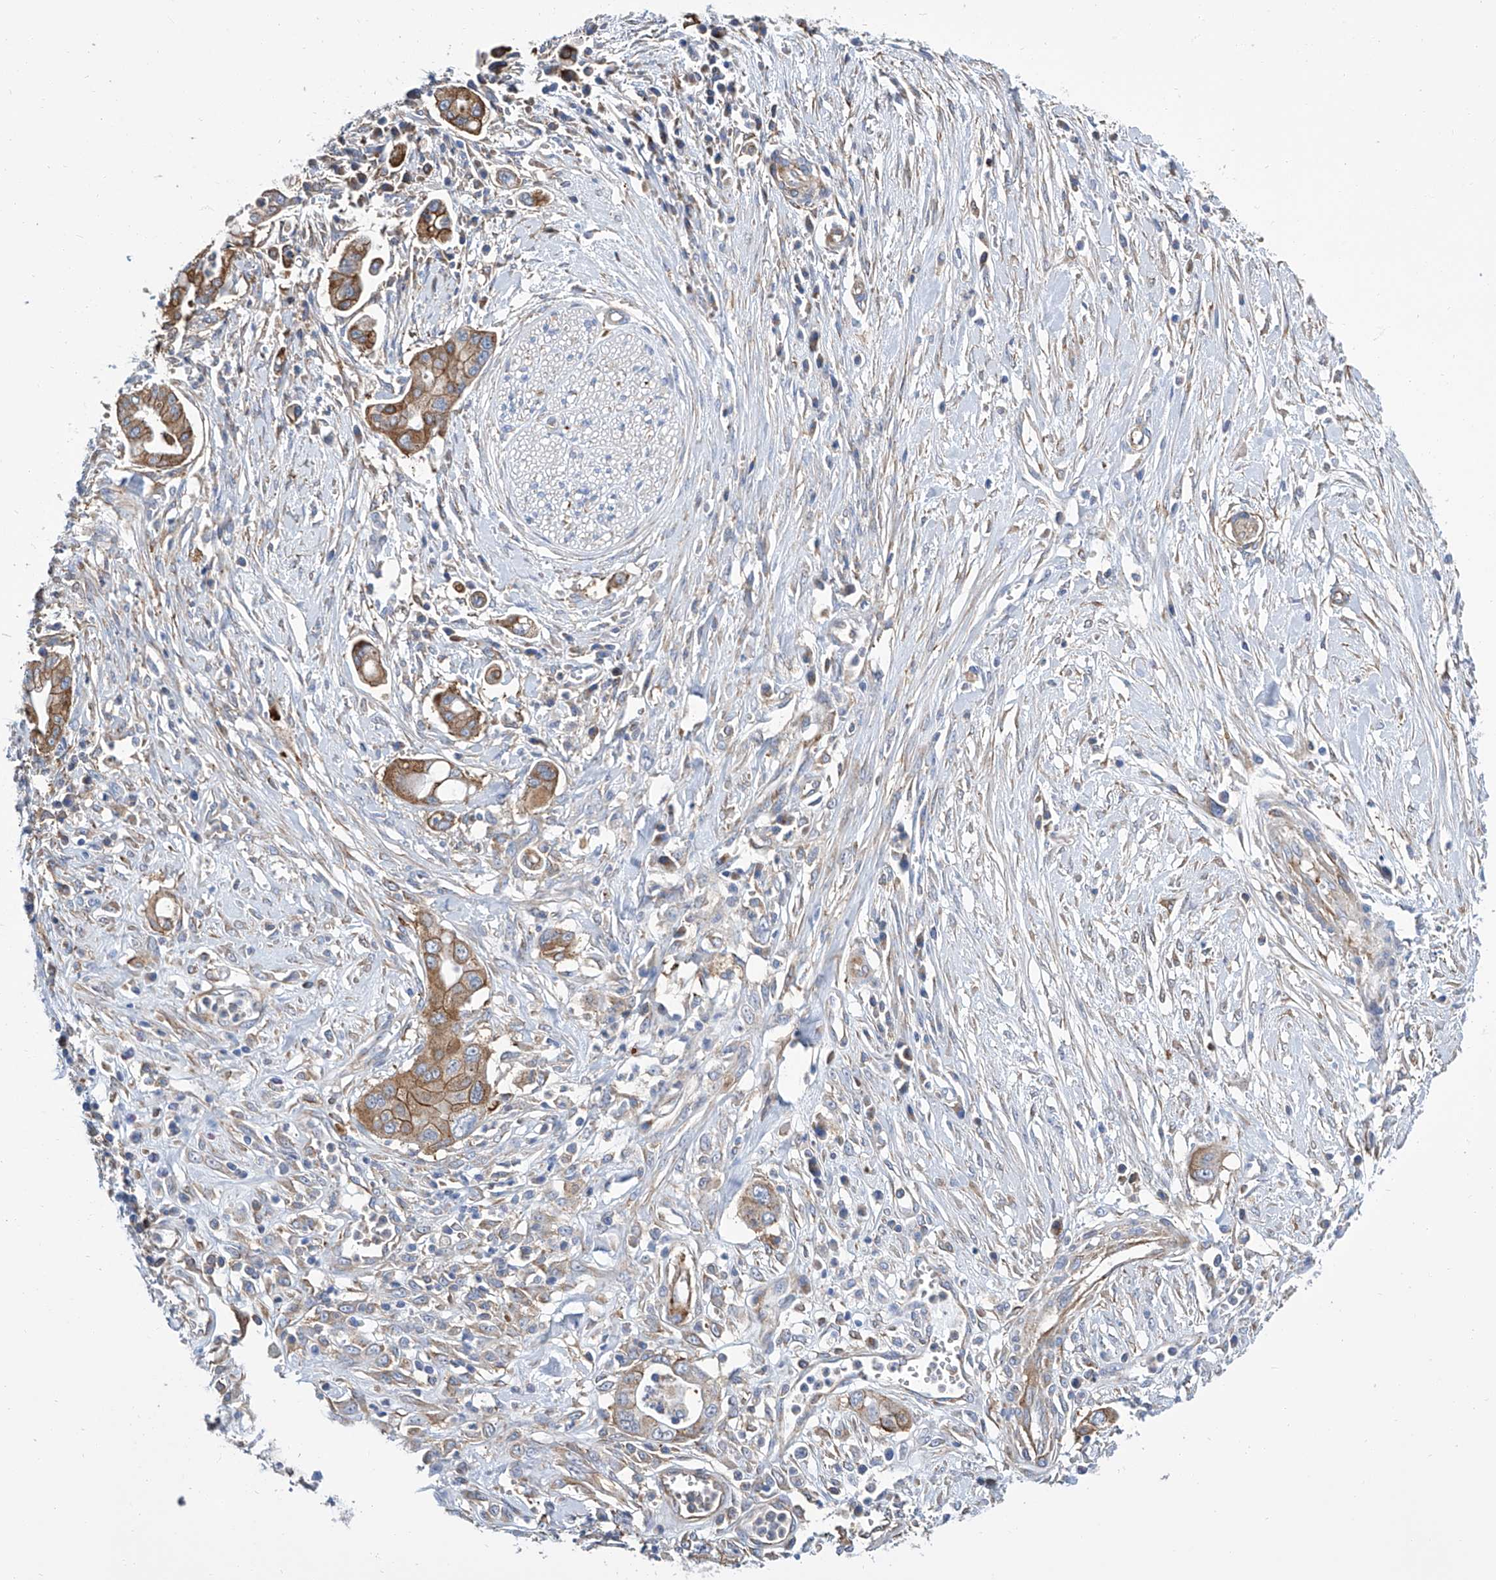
{"staining": {"intensity": "moderate", "quantity": ">75%", "location": "cytoplasmic/membranous"}, "tissue": "pancreatic cancer", "cell_type": "Tumor cells", "image_type": "cancer", "snomed": [{"axis": "morphology", "description": "Adenocarcinoma, NOS"}, {"axis": "topography", "description": "Pancreas"}], "caption": "Human pancreatic cancer stained with a protein marker displays moderate staining in tumor cells.", "gene": "GPT", "patient": {"sex": "male", "age": 68}}